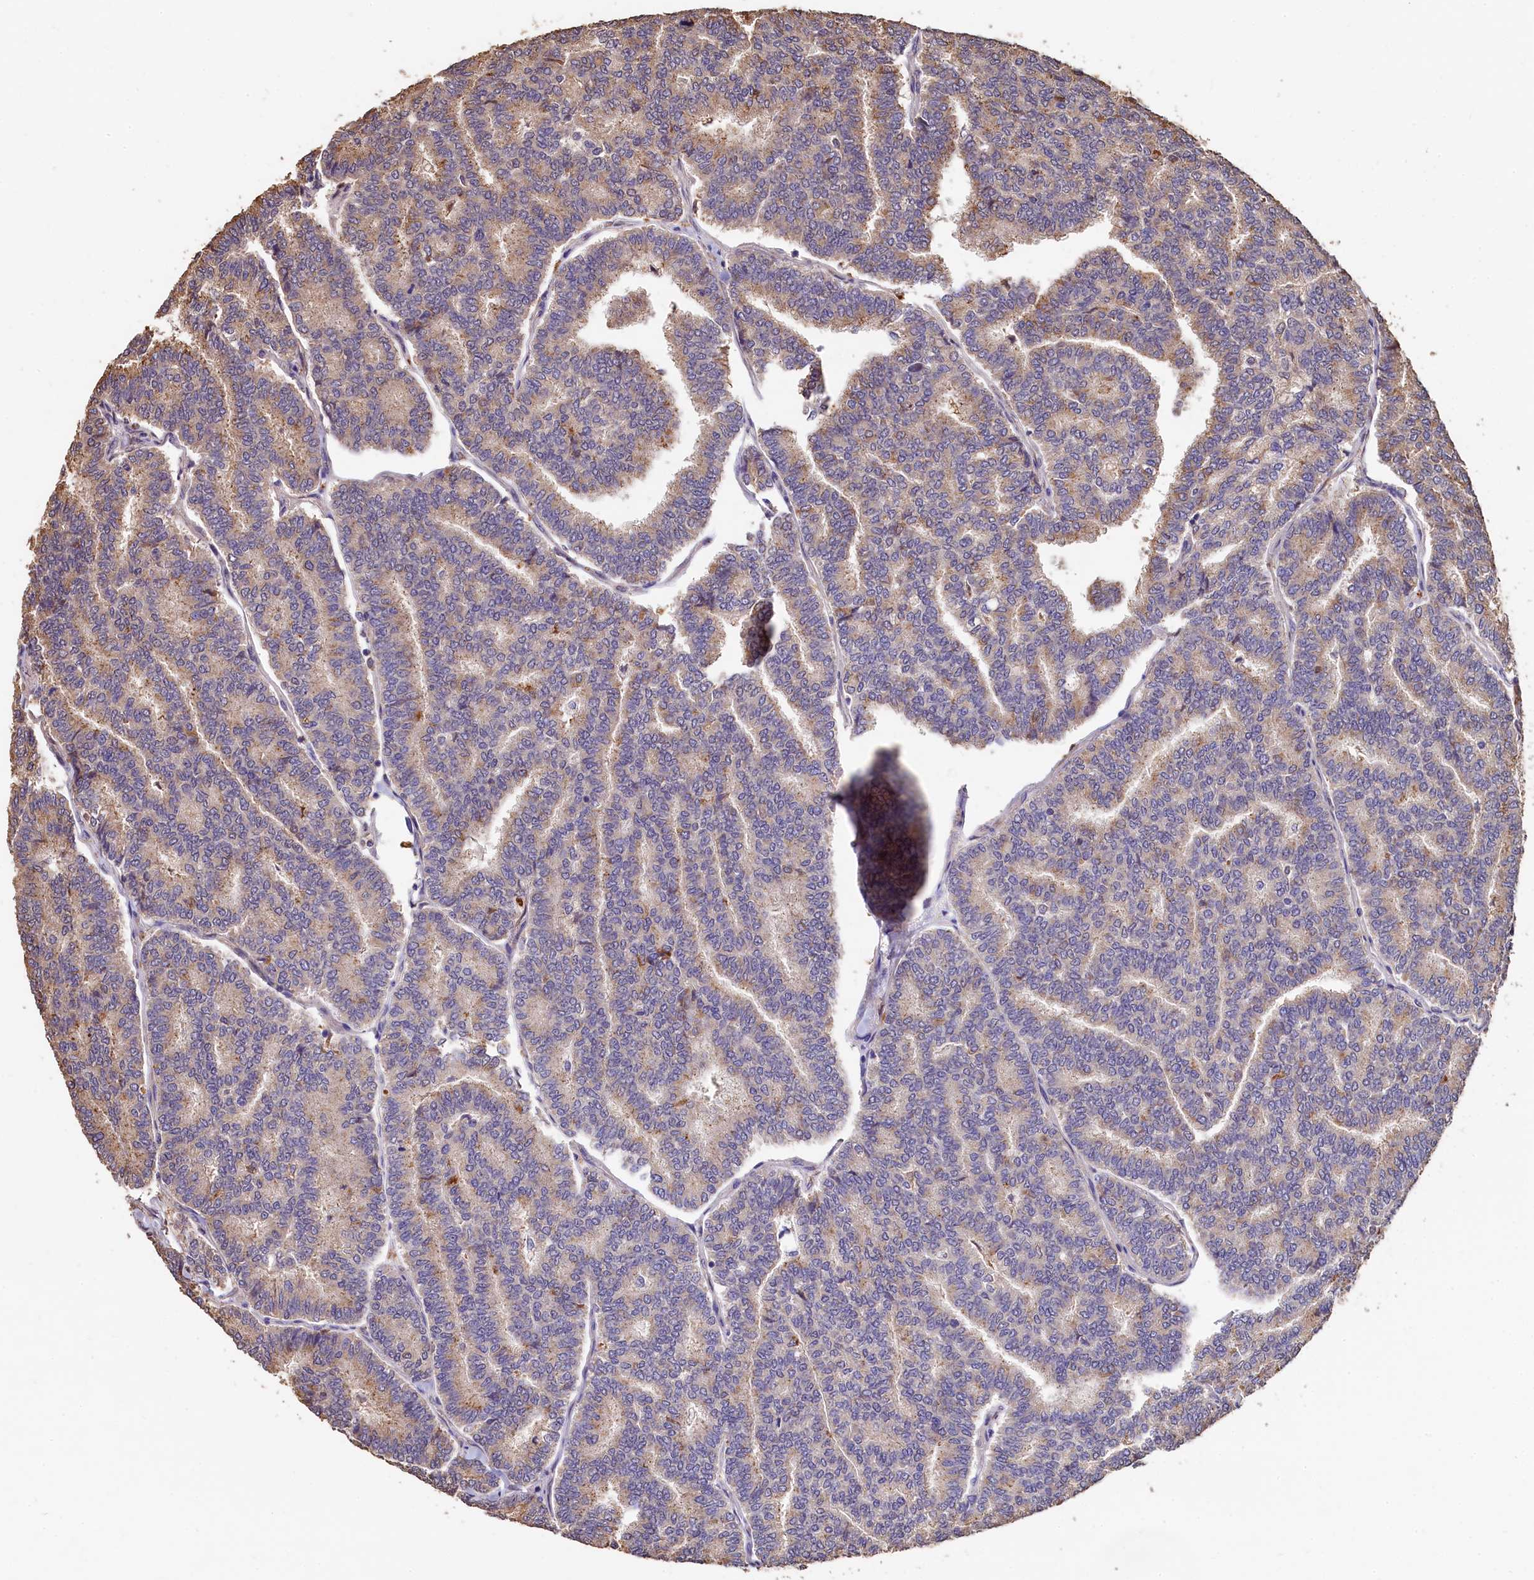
{"staining": {"intensity": "weak", "quantity": "25%-75%", "location": "cytoplasmic/membranous"}, "tissue": "thyroid cancer", "cell_type": "Tumor cells", "image_type": "cancer", "snomed": [{"axis": "morphology", "description": "Papillary adenocarcinoma, NOS"}, {"axis": "topography", "description": "Thyroid gland"}], "caption": "Immunohistochemistry image of neoplastic tissue: human thyroid papillary adenocarcinoma stained using immunohistochemistry (IHC) reveals low levels of weak protein expression localized specifically in the cytoplasmic/membranous of tumor cells, appearing as a cytoplasmic/membranous brown color.", "gene": "LSM4", "patient": {"sex": "female", "age": 35}}